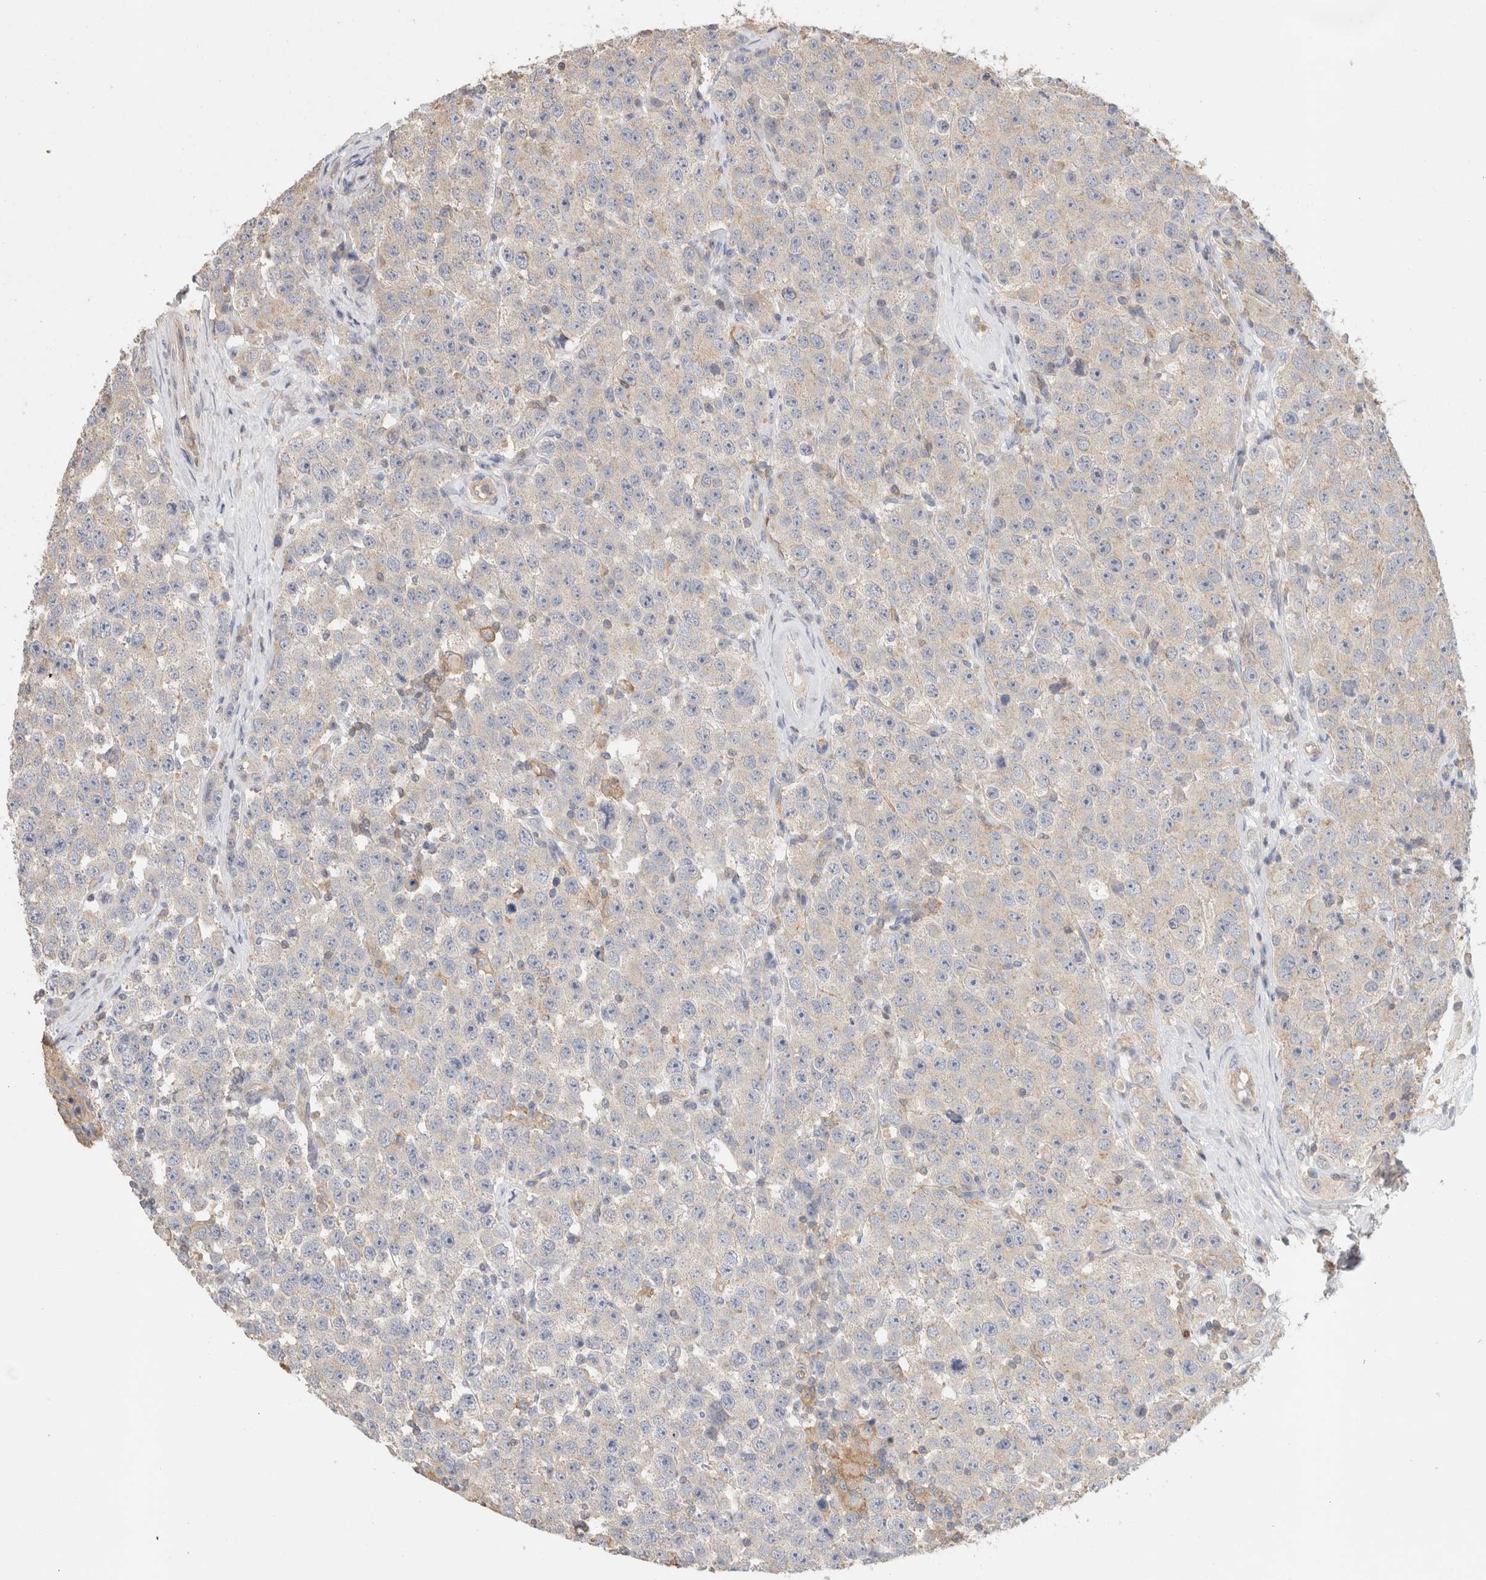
{"staining": {"intensity": "negative", "quantity": "none", "location": "none"}, "tissue": "testis cancer", "cell_type": "Tumor cells", "image_type": "cancer", "snomed": [{"axis": "morphology", "description": "Seminoma, NOS"}, {"axis": "morphology", "description": "Carcinoma, Embryonal, NOS"}, {"axis": "topography", "description": "Testis"}], "caption": "Testis cancer (seminoma) was stained to show a protein in brown. There is no significant staining in tumor cells. (DAB IHC with hematoxylin counter stain).", "gene": "CFAP418", "patient": {"sex": "male", "age": 28}}